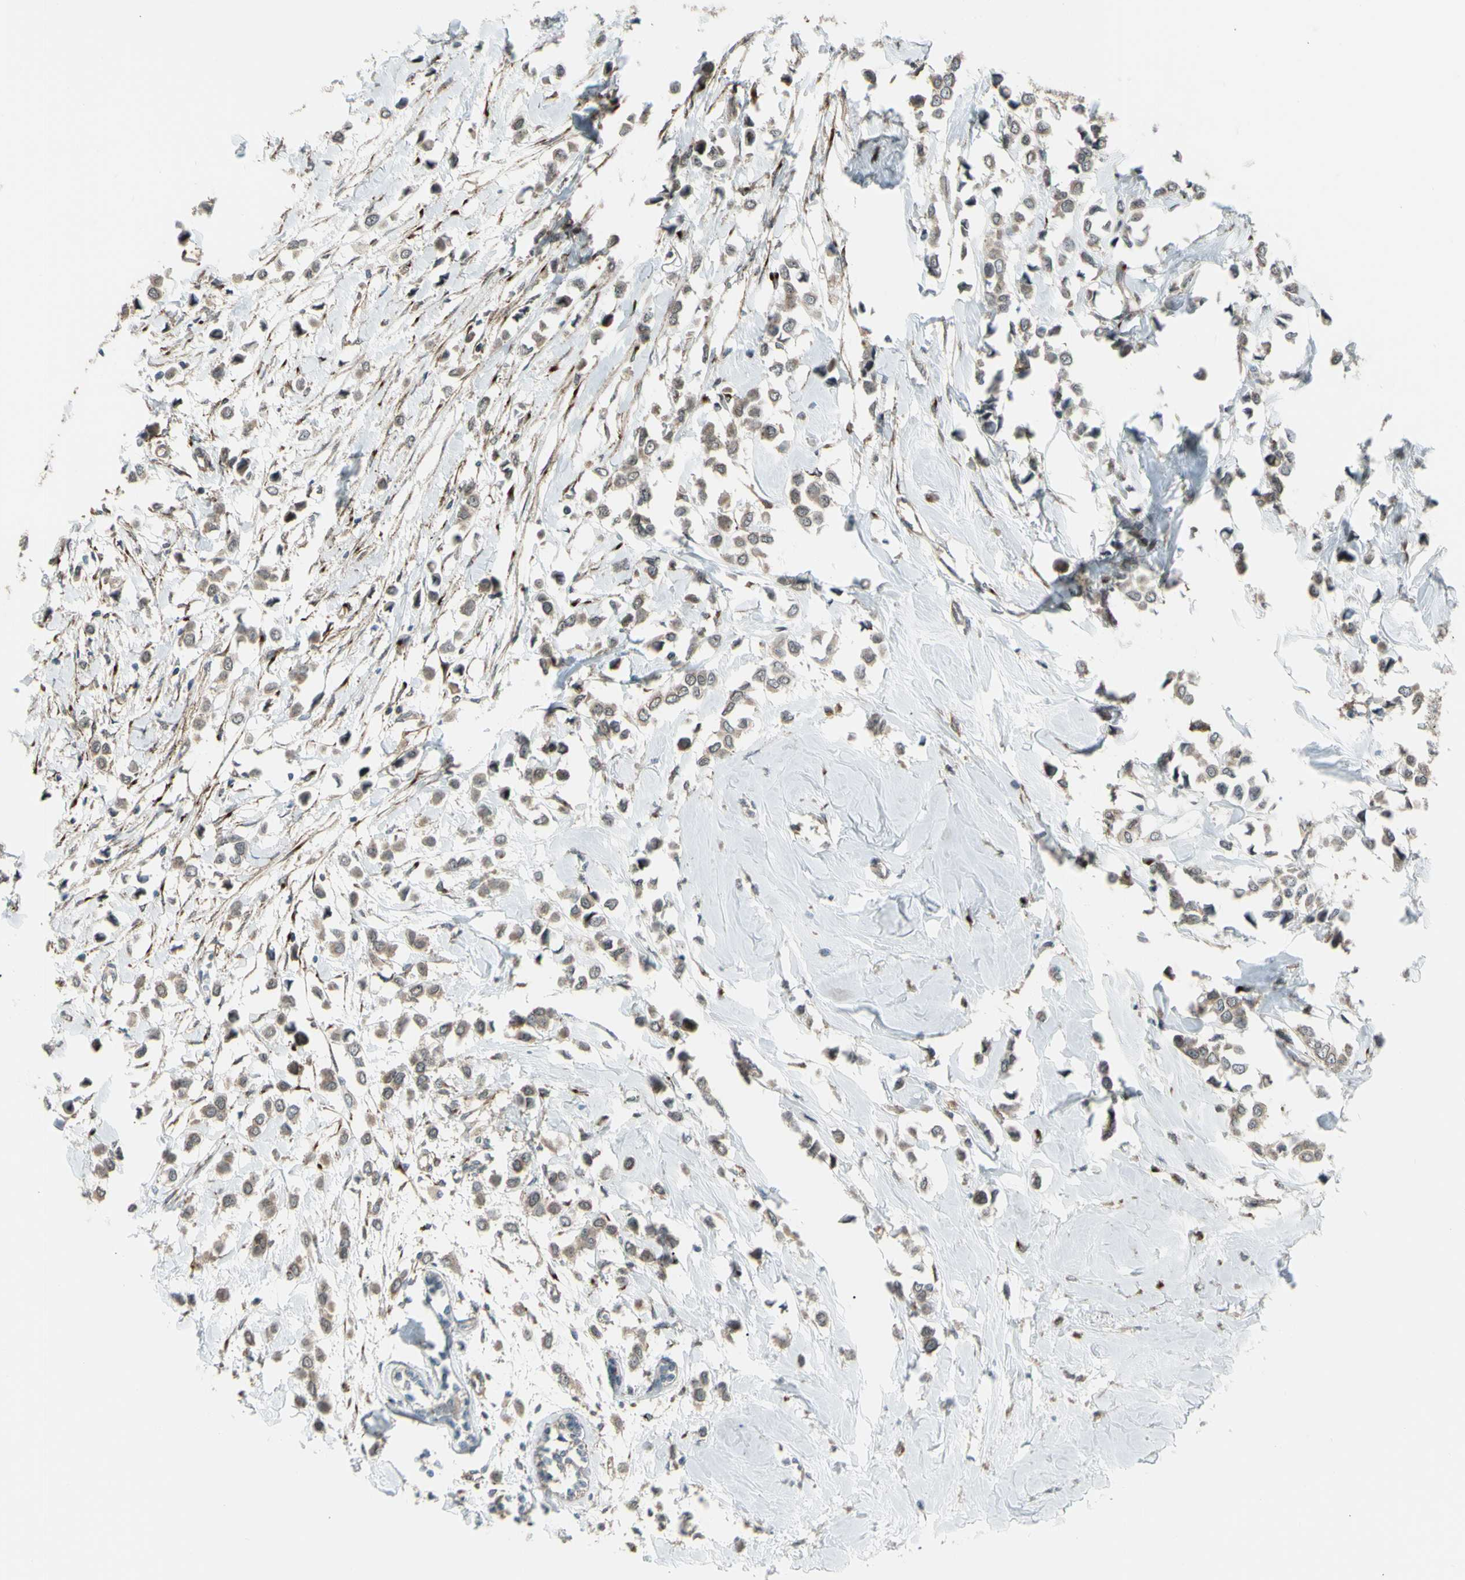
{"staining": {"intensity": "weak", "quantity": "25%-75%", "location": "cytoplasmic/membranous,nuclear"}, "tissue": "breast cancer", "cell_type": "Tumor cells", "image_type": "cancer", "snomed": [{"axis": "morphology", "description": "Lobular carcinoma"}, {"axis": "topography", "description": "Breast"}], "caption": "Immunohistochemical staining of breast cancer displays low levels of weak cytoplasmic/membranous and nuclear protein positivity in approximately 25%-75% of tumor cells.", "gene": "FLII", "patient": {"sex": "female", "age": 51}}